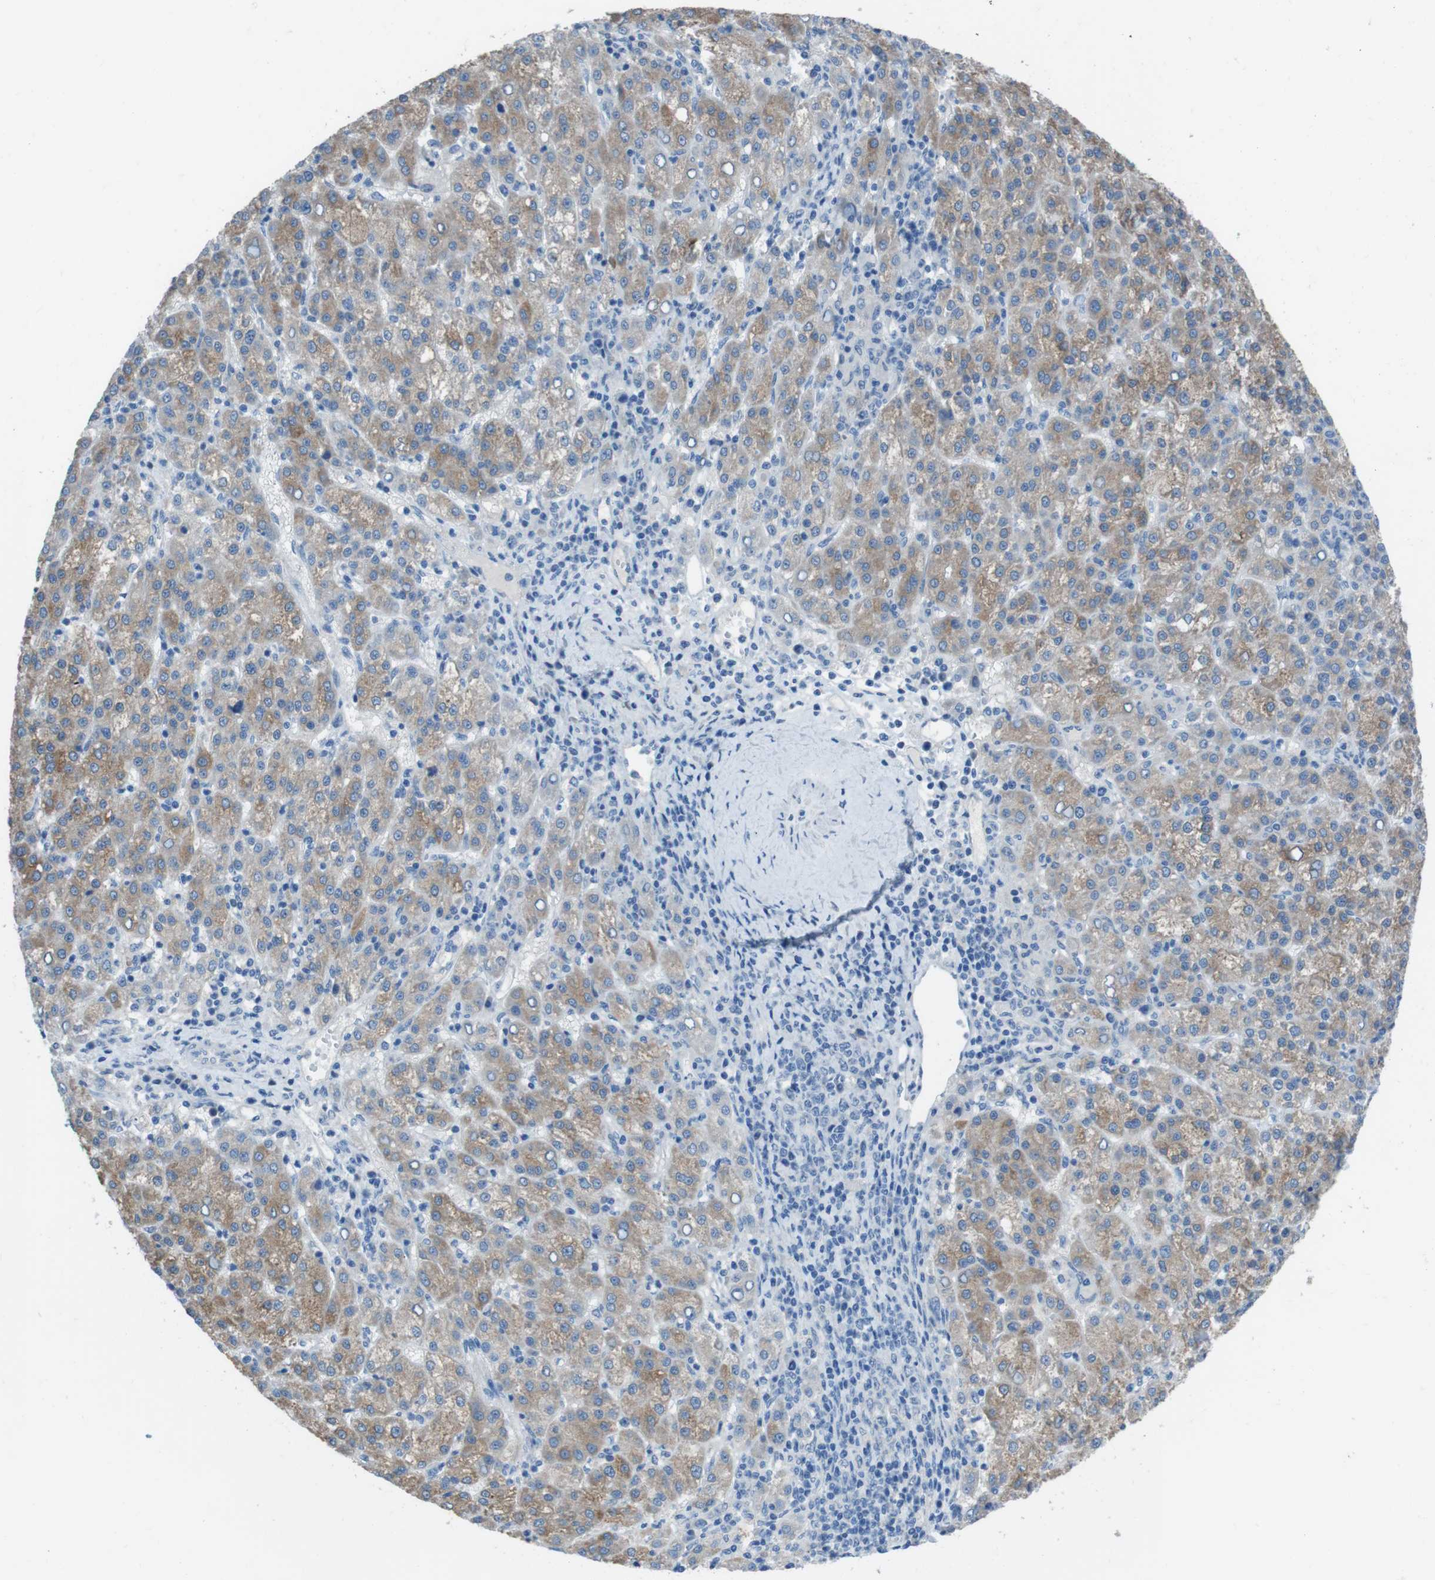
{"staining": {"intensity": "weak", "quantity": ">75%", "location": "cytoplasmic/membranous"}, "tissue": "liver cancer", "cell_type": "Tumor cells", "image_type": "cancer", "snomed": [{"axis": "morphology", "description": "Carcinoma, Hepatocellular, NOS"}, {"axis": "topography", "description": "Liver"}], "caption": "This photomicrograph exhibits liver hepatocellular carcinoma stained with immunohistochemistry to label a protein in brown. The cytoplasmic/membranous of tumor cells show weak positivity for the protein. Nuclei are counter-stained blue.", "gene": "CYP2C8", "patient": {"sex": "female", "age": 58}}